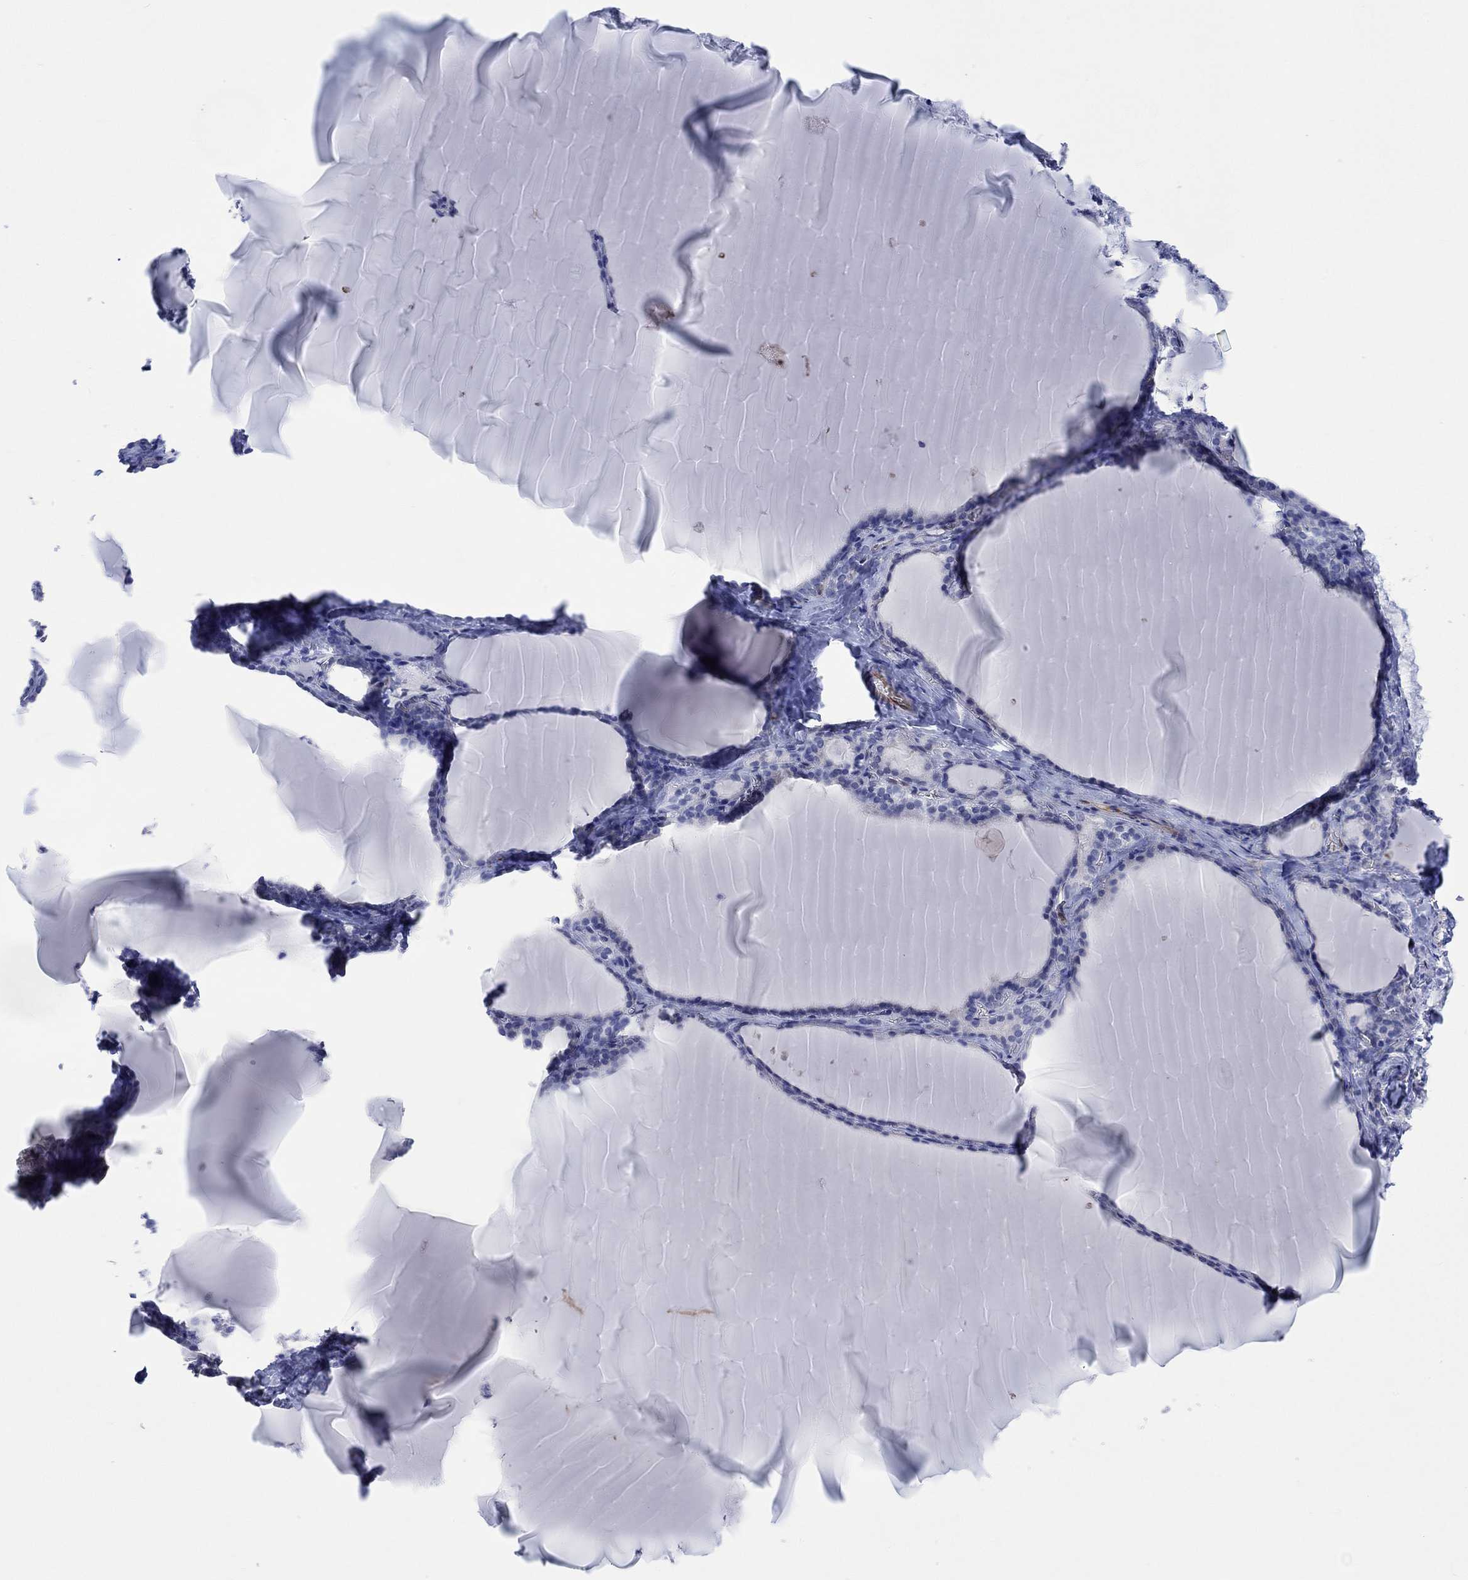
{"staining": {"intensity": "negative", "quantity": "none", "location": "none"}, "tissue": "thyroid gland", "cell_type": "Glandular cells", "image_type": "normal", "snomed": [{"axis": "morphology", "description": "Normal tissue, NOS"}, {"axis": "morphology", "description": "Hyperplasia, NOS"}, {"axis": "topography", "description": "Thyroid gland"}], "caption": "This is an IHC image of unremarkable human thyroid gland. There is no positivity in glandular cells.", "gene": "TGM2", "patient": {"sex": "female", "age": 27}}